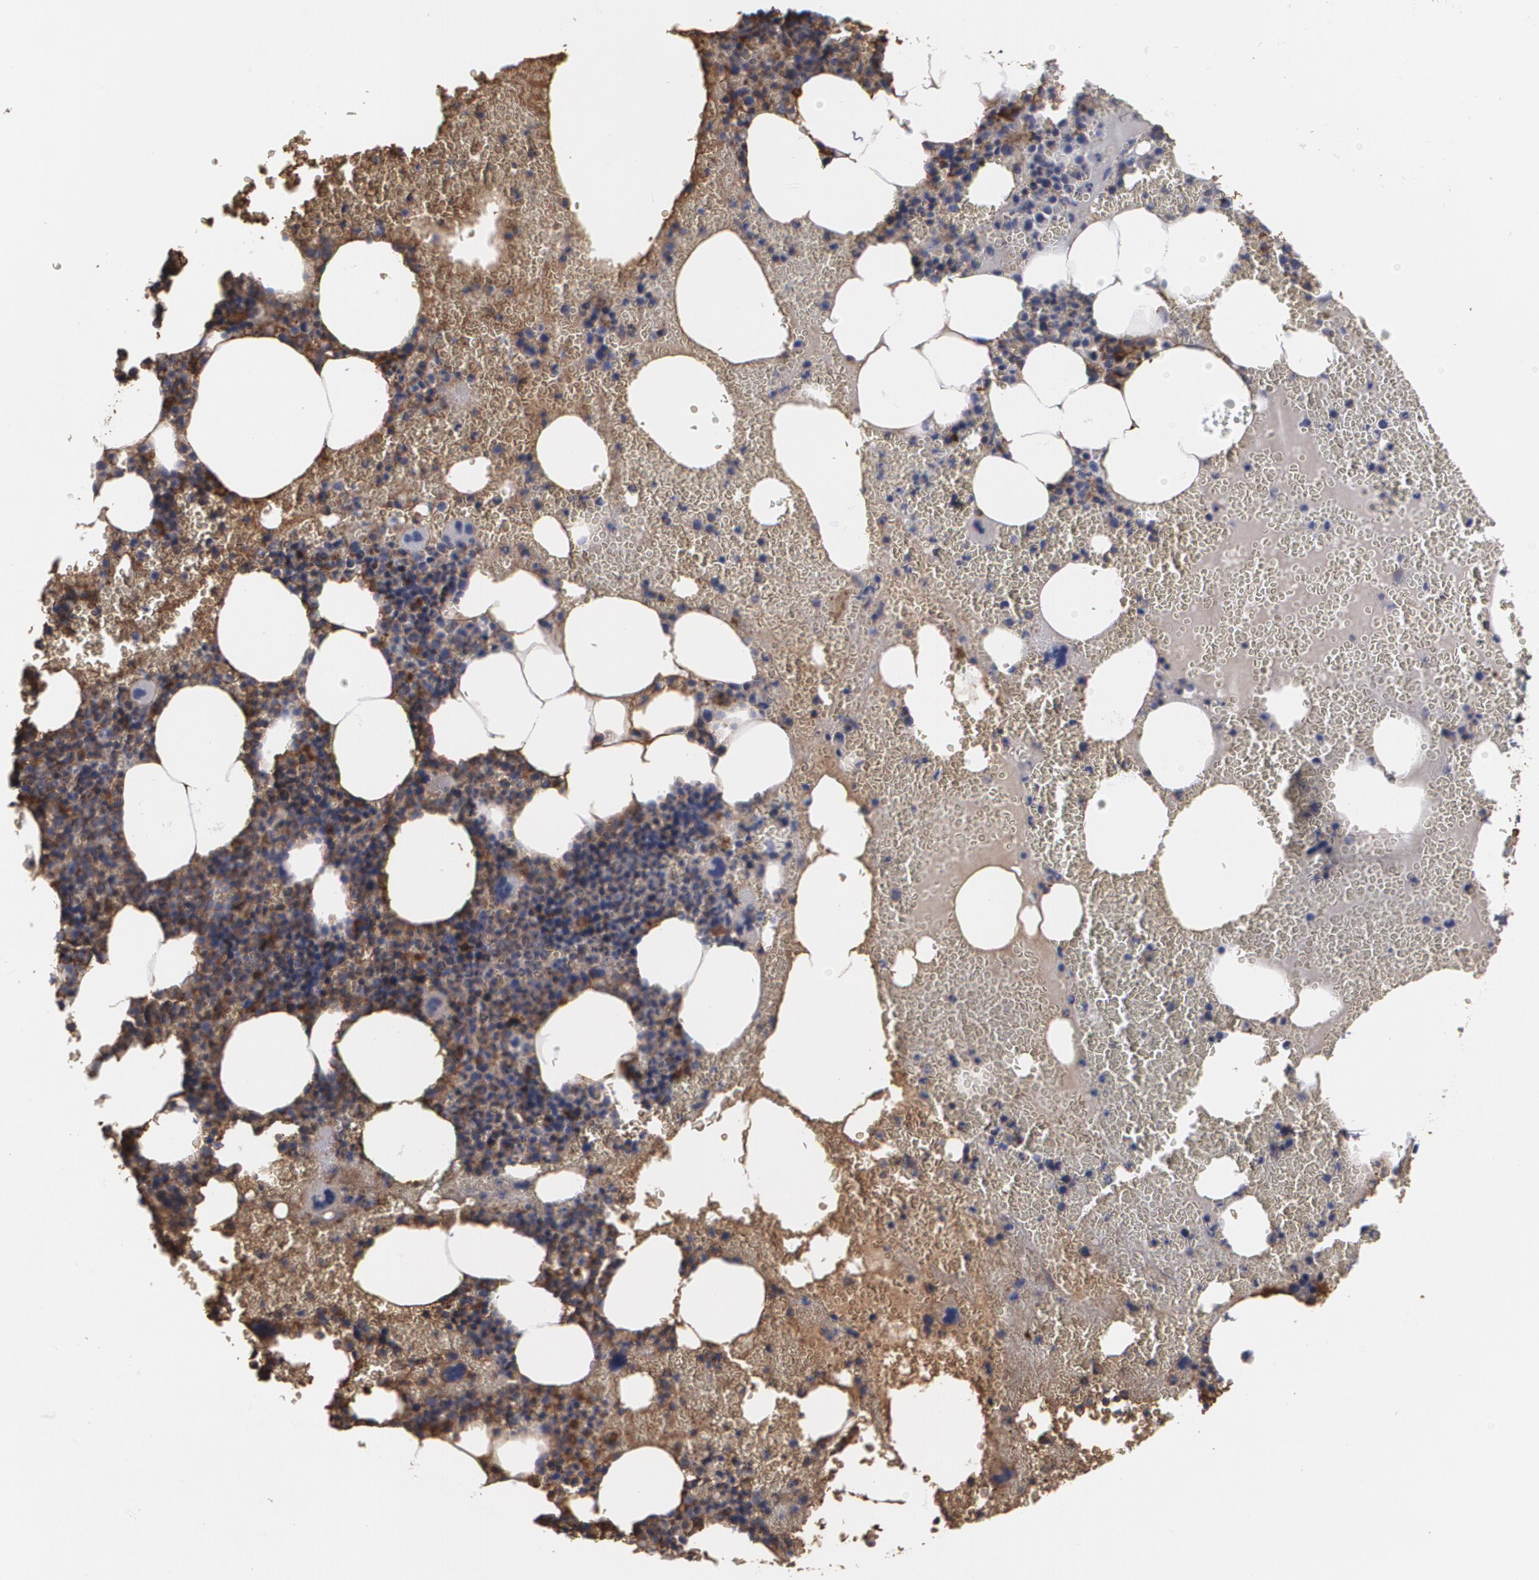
{"staining": {"intensity": "strong", "quantity": ">75%", "location": "cytoplasmic/membranous"}, "tissue": "bone marrow", "cell_type": "Hematopoietic cells", "image_type": "normal", "snomed": [{"axis": "morphology", "description": "Normal tissue, NOS"}, {"axis": "topography", "description": "Bone marrow"}], "caption": "Protein staining demonstrates strong cytoplasmic/membranous expression in about >75% of hematopoietic cells in normal bone marrow.", "gene": "ODC1", "patient": {"sex": "male", "age": 82}}